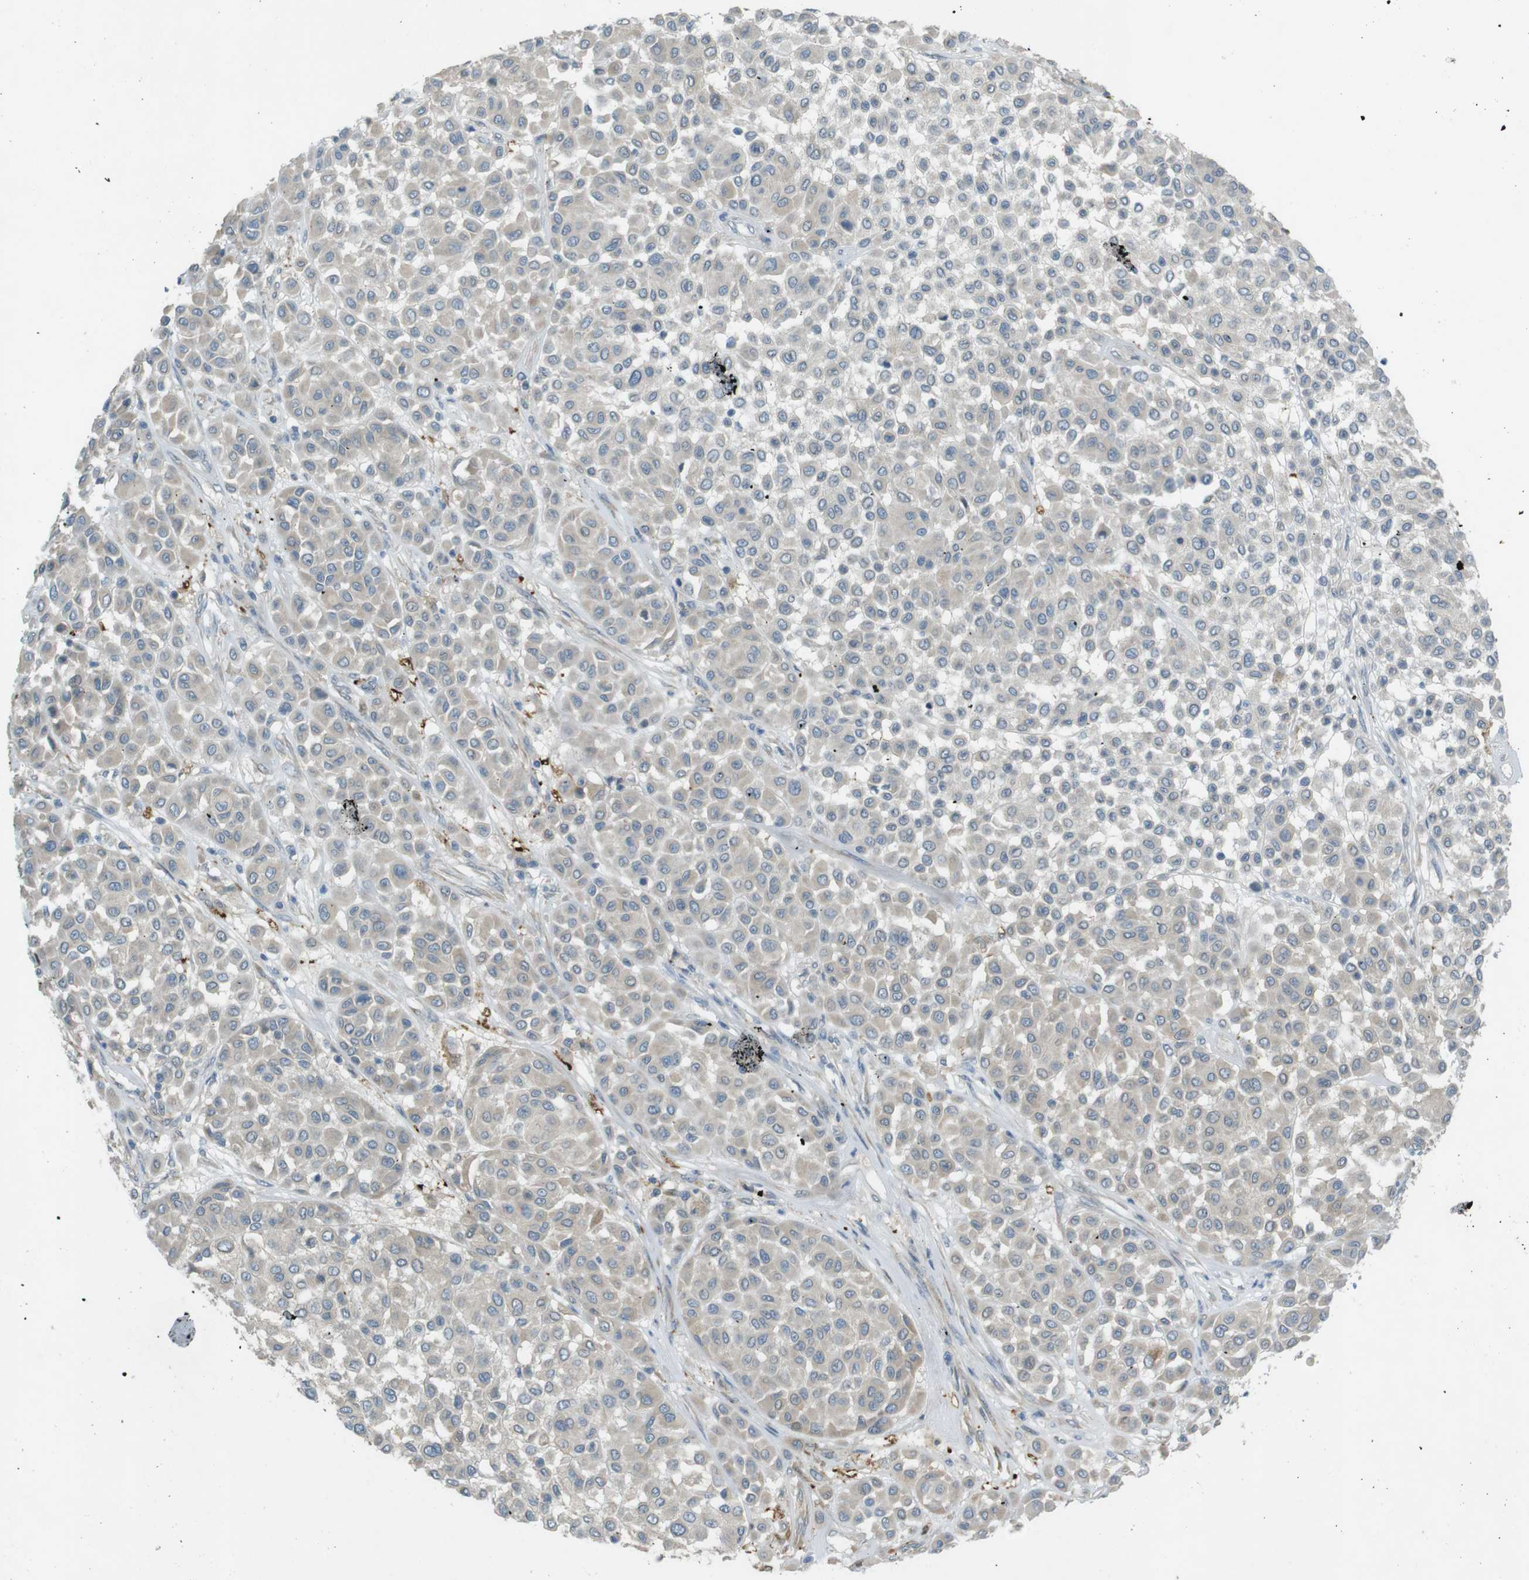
{"staining": {"intensity": "weak", "quantity": "<25%", "location": "cytoplasmic/membranous"}, "tissue": "melanoma", "cell_type": "Tumor cells", "image_type": "cancer", "snomed": [{"axis": "morphology", "description": "Malignant melanoma, Metastatic site"}, {"axis": "topography", "description": "Soft tissue"}], "caption": "Immunohistochemistry micrograph of neoplastic tissue: human malignant melanoma (metastatic site) stained with DAB (3,3'-diaminobenzidine) reveals no significant protein expression in tumor cells.", "gene": "TMEM41B", "patient": {"sex": "male", "age": 41}}